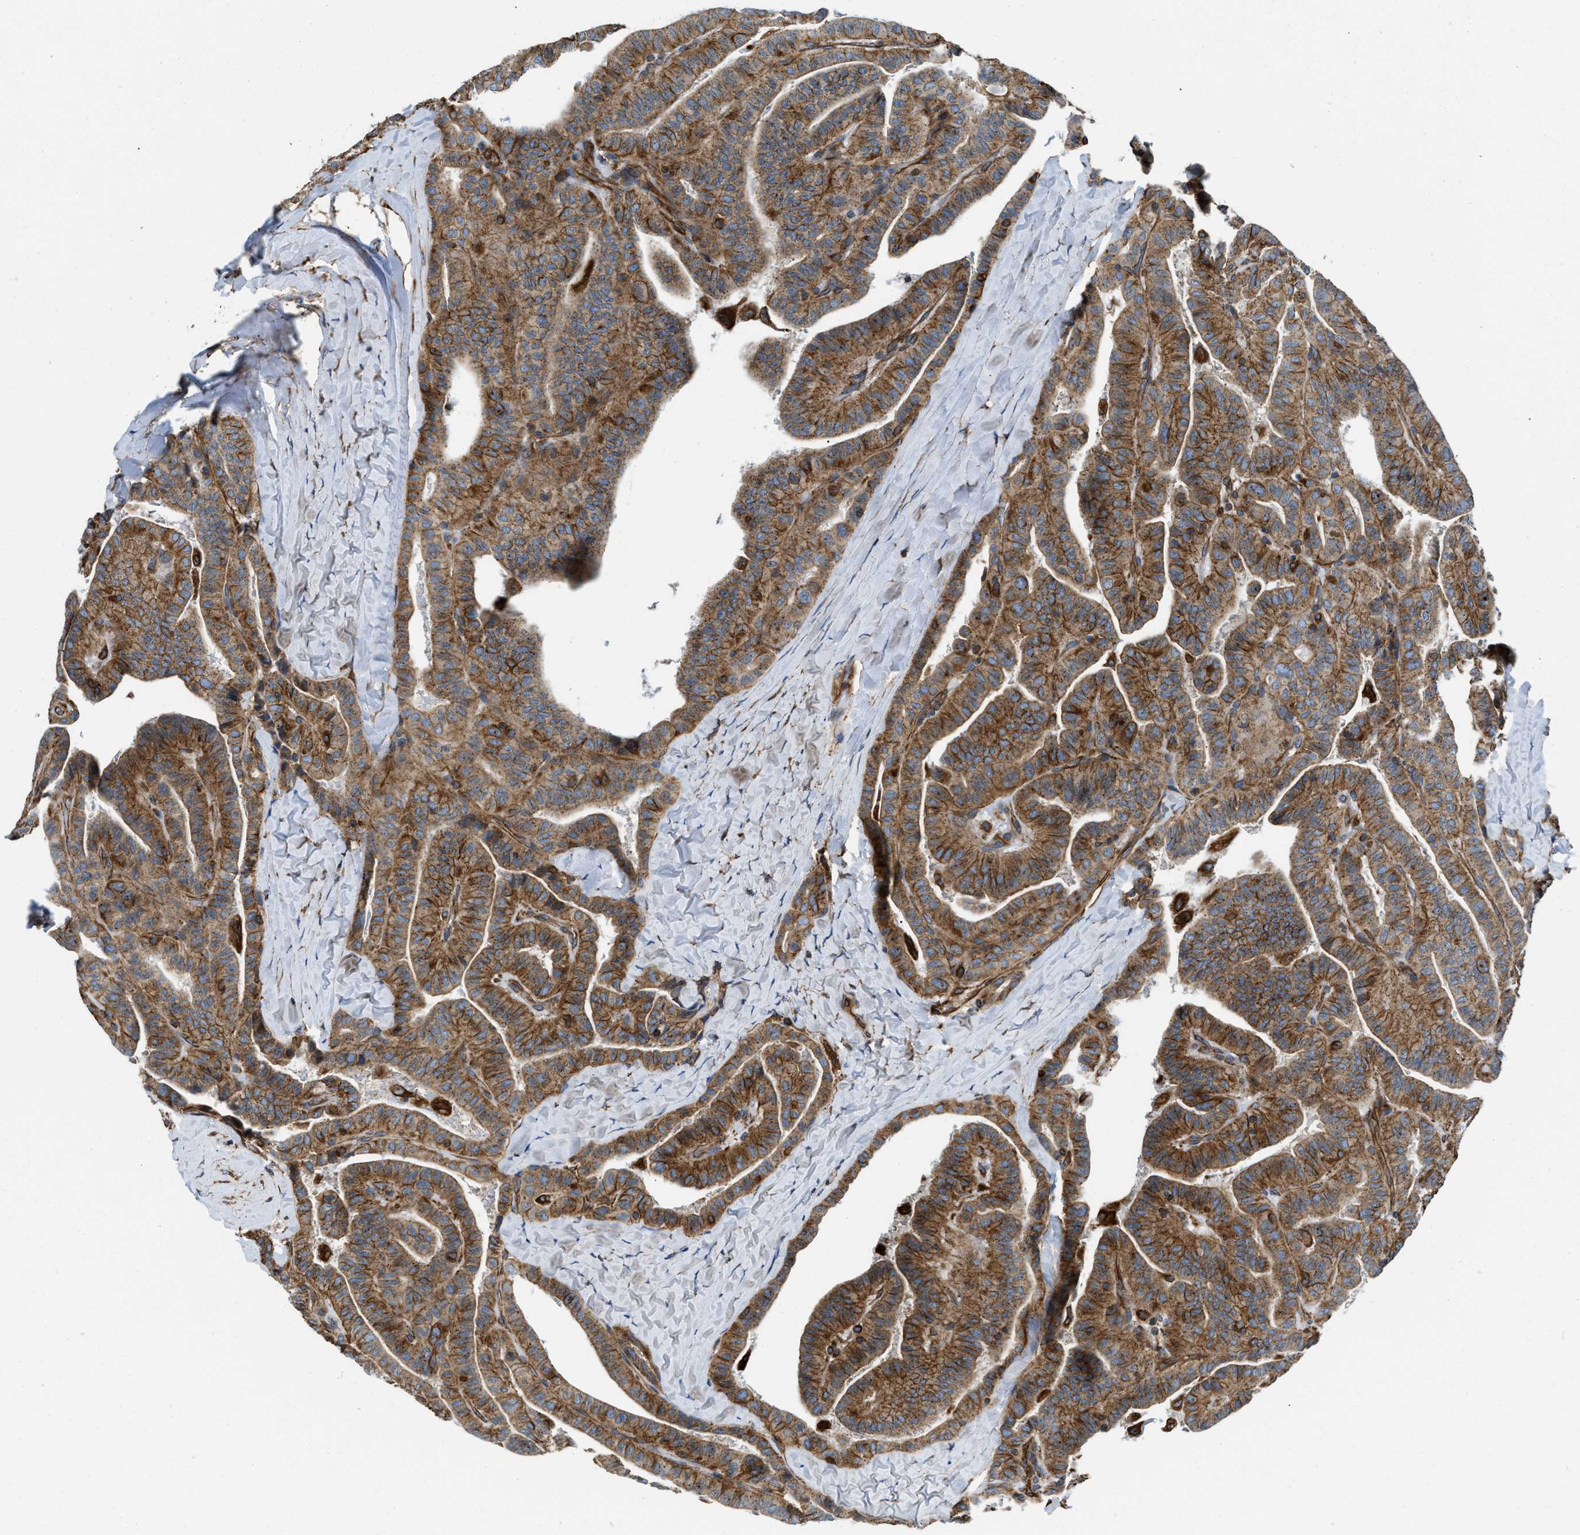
{"staining": {"intensity": "moderate", "quantity": ">75%", "location": "cytoplasmic/membranous"}, "tissue": "thyroid cancer", "cell_type": "Tumor cells", "image_type": "cancer", "snomed": [{"axis": "morphology", "description": "Papillary adenocarcinoma, NOS"}, {"axis": "topography", "description": "Thyroid gland"}], "caption": "IHC of human papillary adenocarcinoma (thyroid) reveals medium levels of moderate cytoplasmic/membranous staining in about >75% of tumor cells. Using DAB (brown) and hematoxylin (blue) stains, captured at high magnification using brightfield microscopy.", "gene": "HSD17B12", "patient": {"sex": "male", "age": 77}}